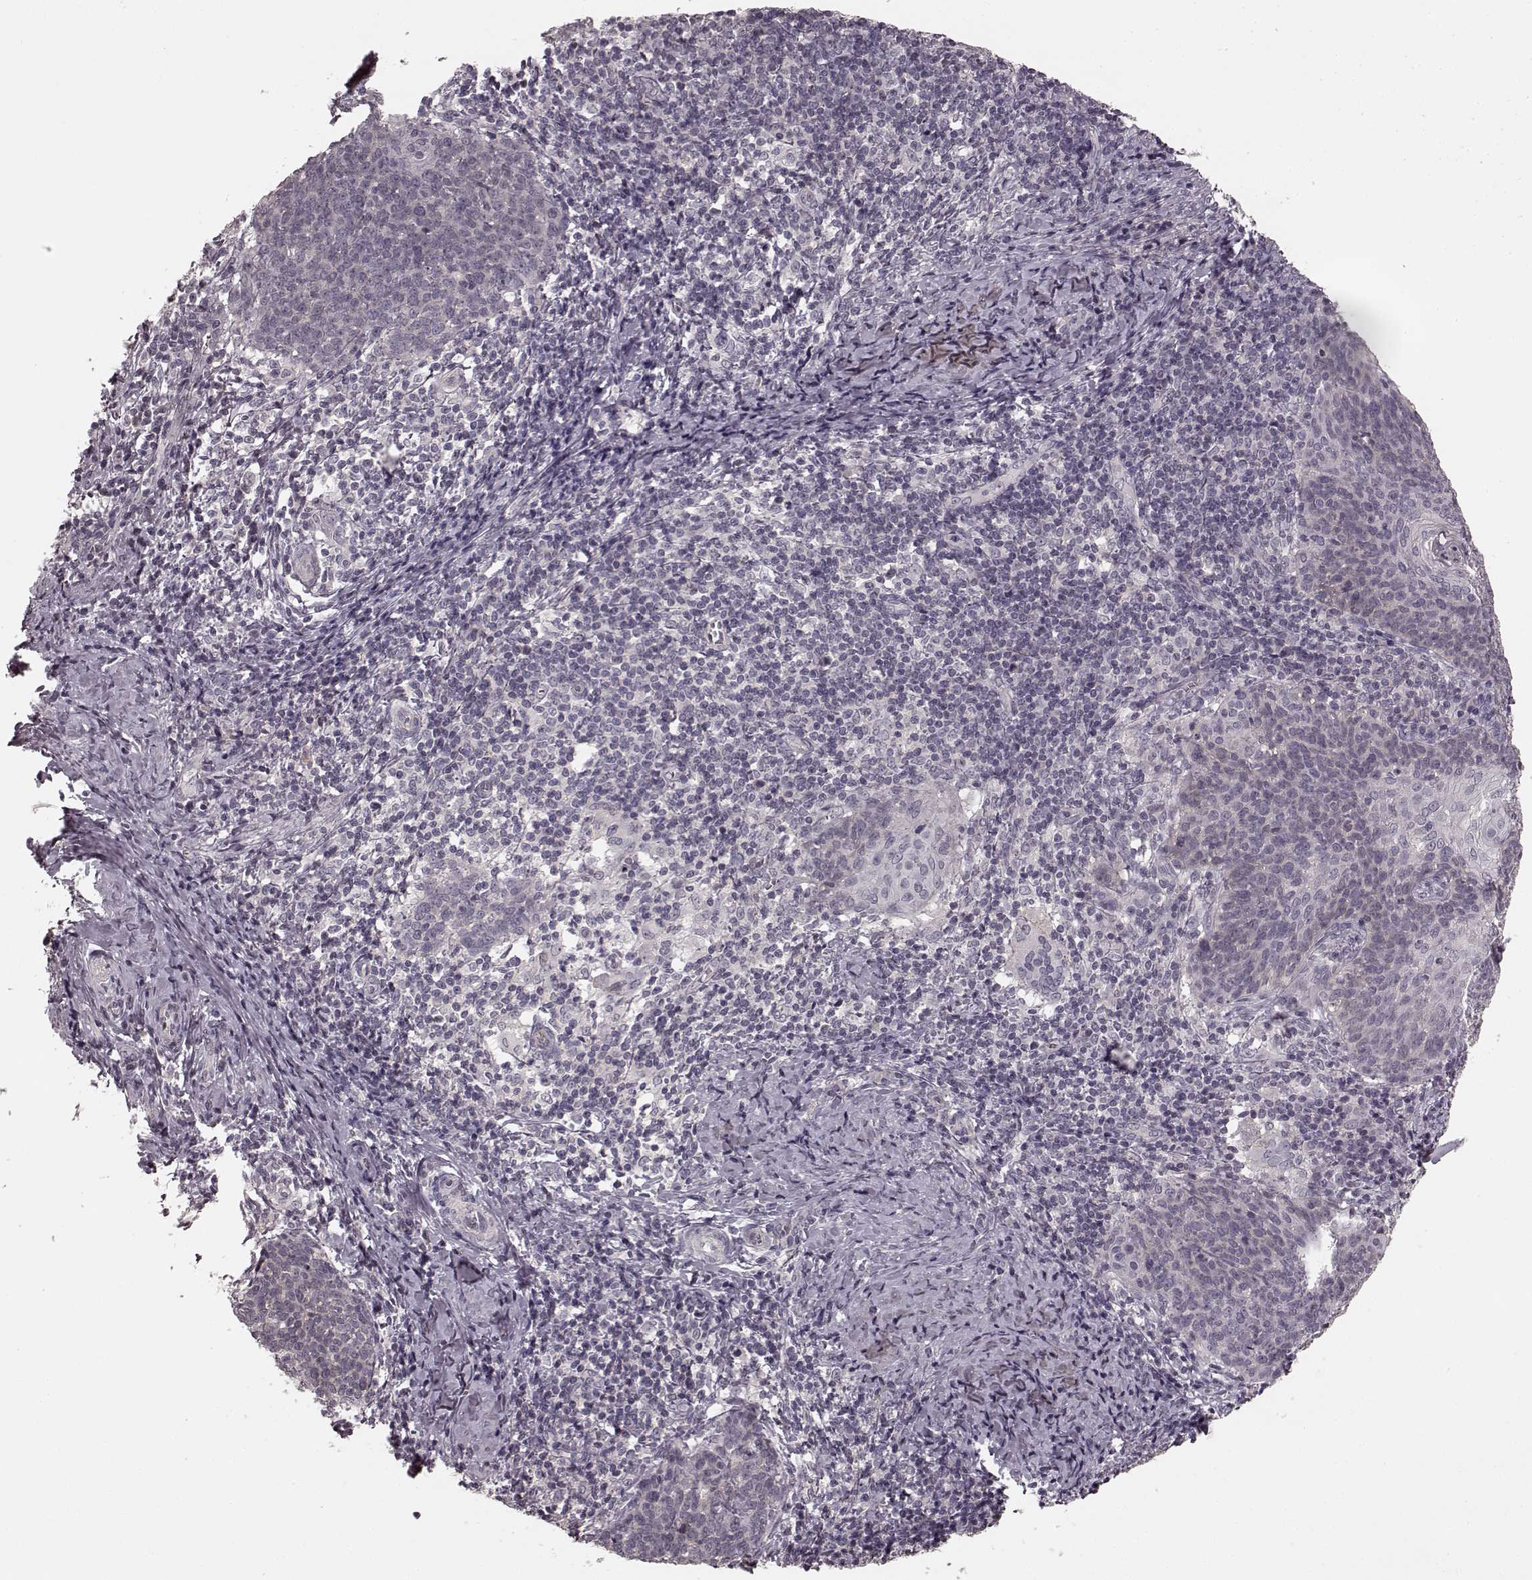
{"staining": {"intensity": "negative", "quantity": "none", "location": "none"}, "tissue": "cervical cancer", "cell_type": "Tumor cells", "image_type": "cancer", "snomed": [{"axis": "morphology", "description": "Normal tissue, NOS"}, {"axis": "morphology", "description": "Squamous cell carcinoma, NOS"}, {"axis": "topography", "description": "Cervix"}], "caption": "This histopathology image is of cervical squamous cell carcinoma stained with immunohistochemistry to label a protein in brown with the nuclei are counter-stained blue. There is no staining in tumor cells.", "gene": "PRKCE", "patient": {"sex": "female", "age": 39}}